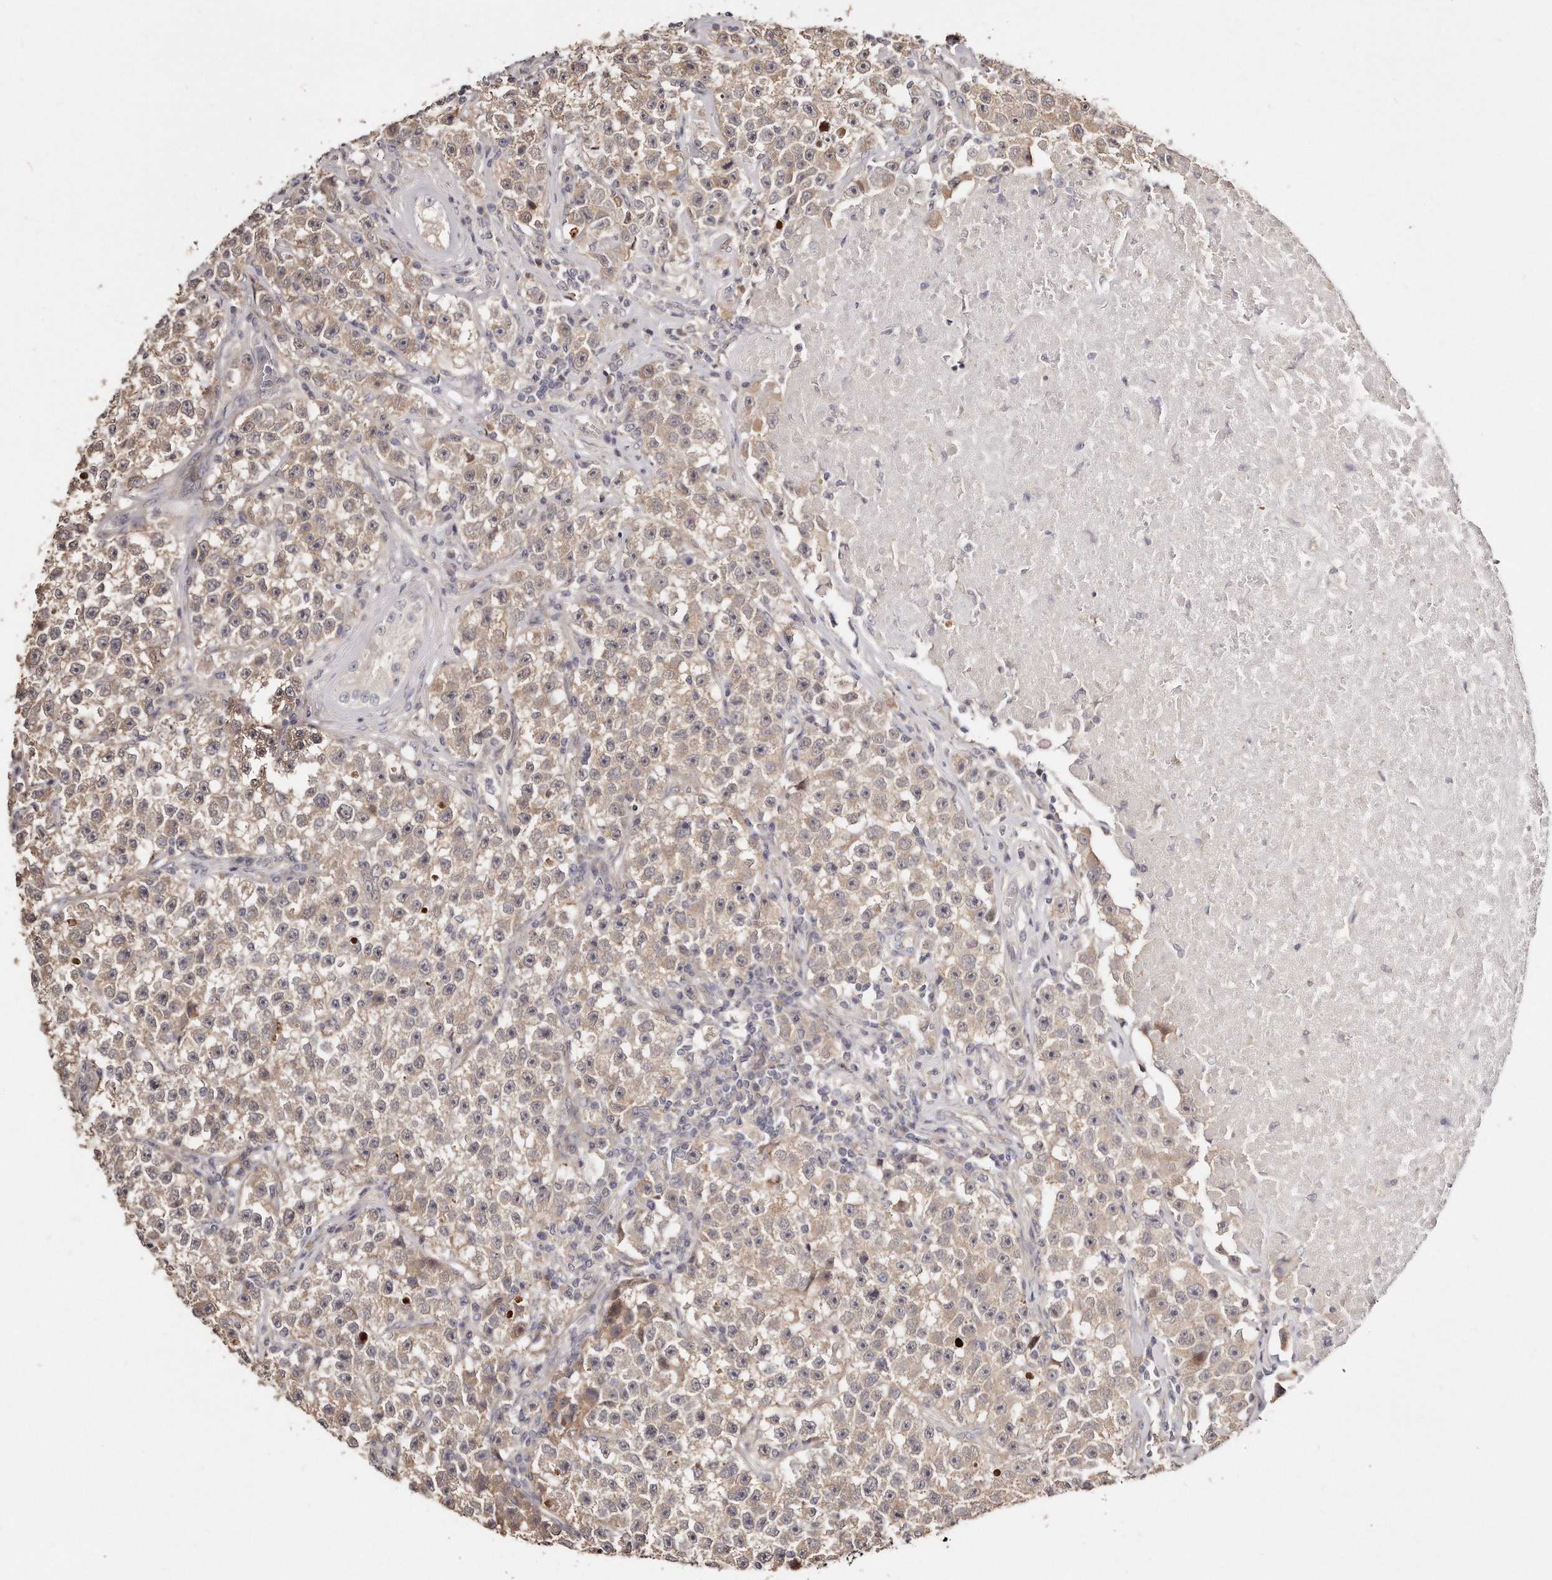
{"staining": {"intensity": "weak", "quantity": ">75%", "location": "cytoplasmic/membranous"}, "tissue": "testis cancer", "cell_type": "Tumor cells", "image_type": "cancer", "snomed": [{"axis": "morphology", "description": "Seminoma, NOS"}, {"axis": "topography", "description": "Testis"}], "caption": "DAB (3,3'-diaminobenzidine) immunohistochemical staining of testis cancer (seminoma) reveals weak cytoplasmic/membranous protein staining in approximately >75% of tumor cells. The protein is stained brown, and the nuclei are stained in blue (DAB IHC with brightfield microscopy, high magnification).", "gene": "CASZ1", "patient": {"sex": "male", "age": 22}}